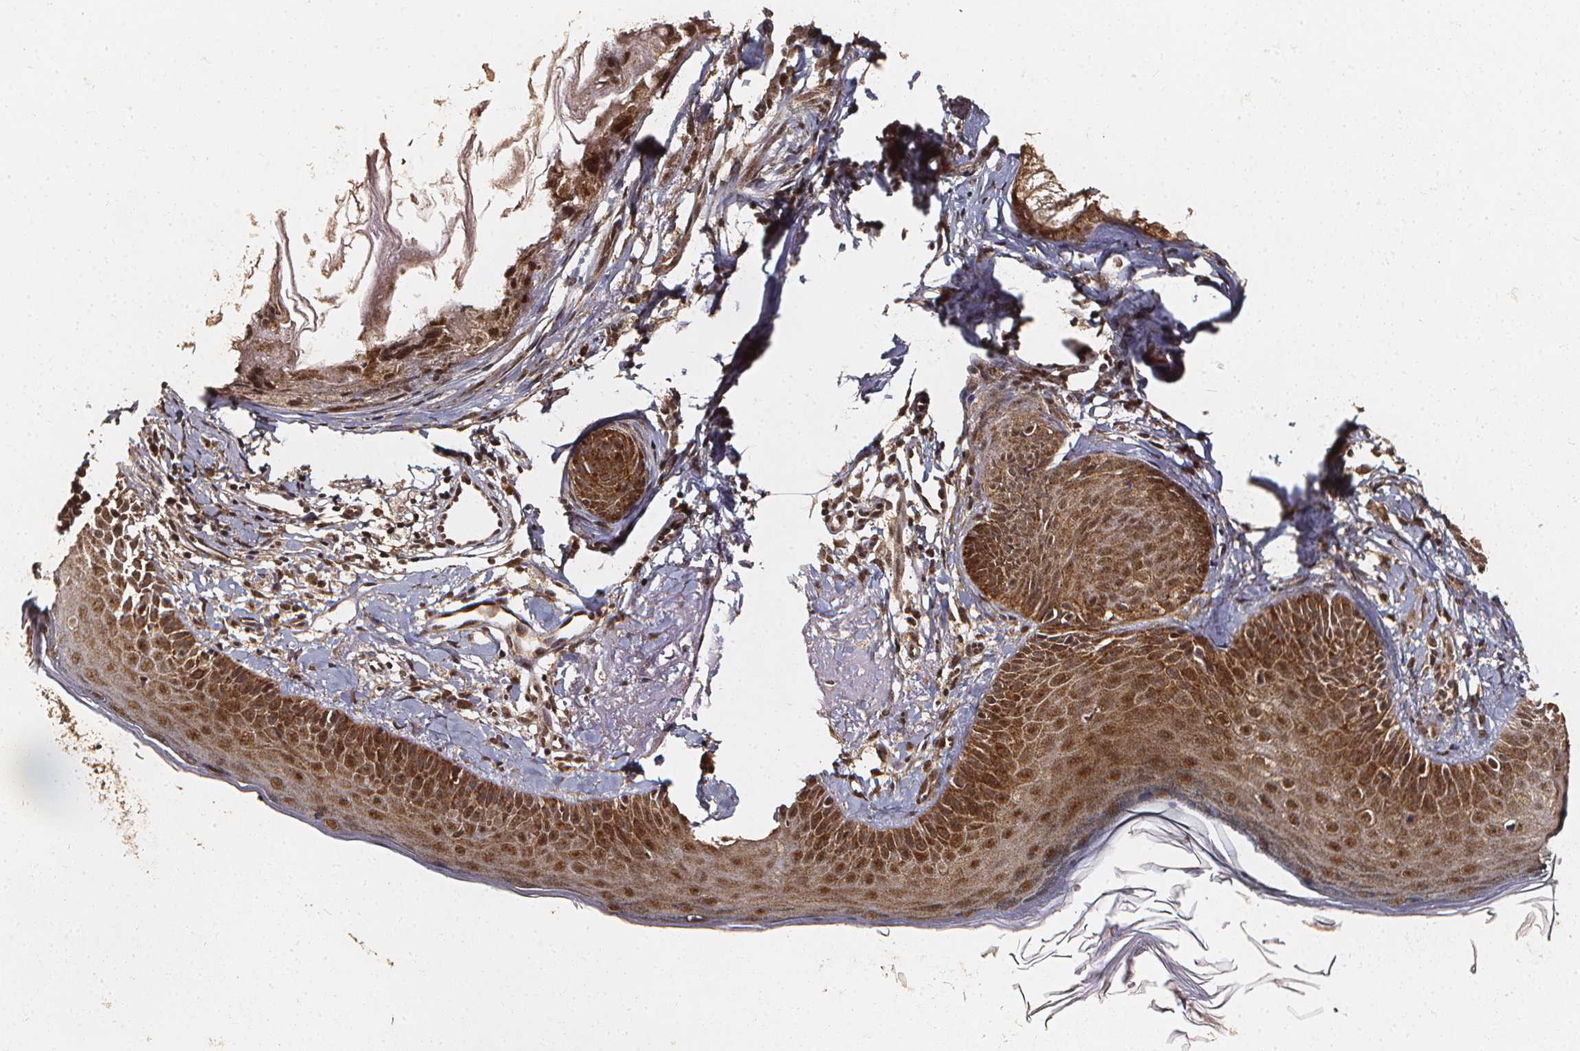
{"staining": {"intensity": "moderate", "quantity": ">75%", "location": "cytoplasmic/membranous,nuclear"}, "tissue": "skin cancer", "cell_type": "Tumor cells", "image_type": "cancer", "snomed": [{"axis": "morphology", "description": "Basal cell carcinoma"}, {"axis": "topography", "description": "Skin"}], "caption": "Immunohistochemical staining of human basal cell carcinoma (skin) demonstrates moderate cytoplasmic/membranous and nuclear protein staining in about >75% of tumor cells.", "gene": "SMN1", "patient": {"sex": "female", "age": 74}}